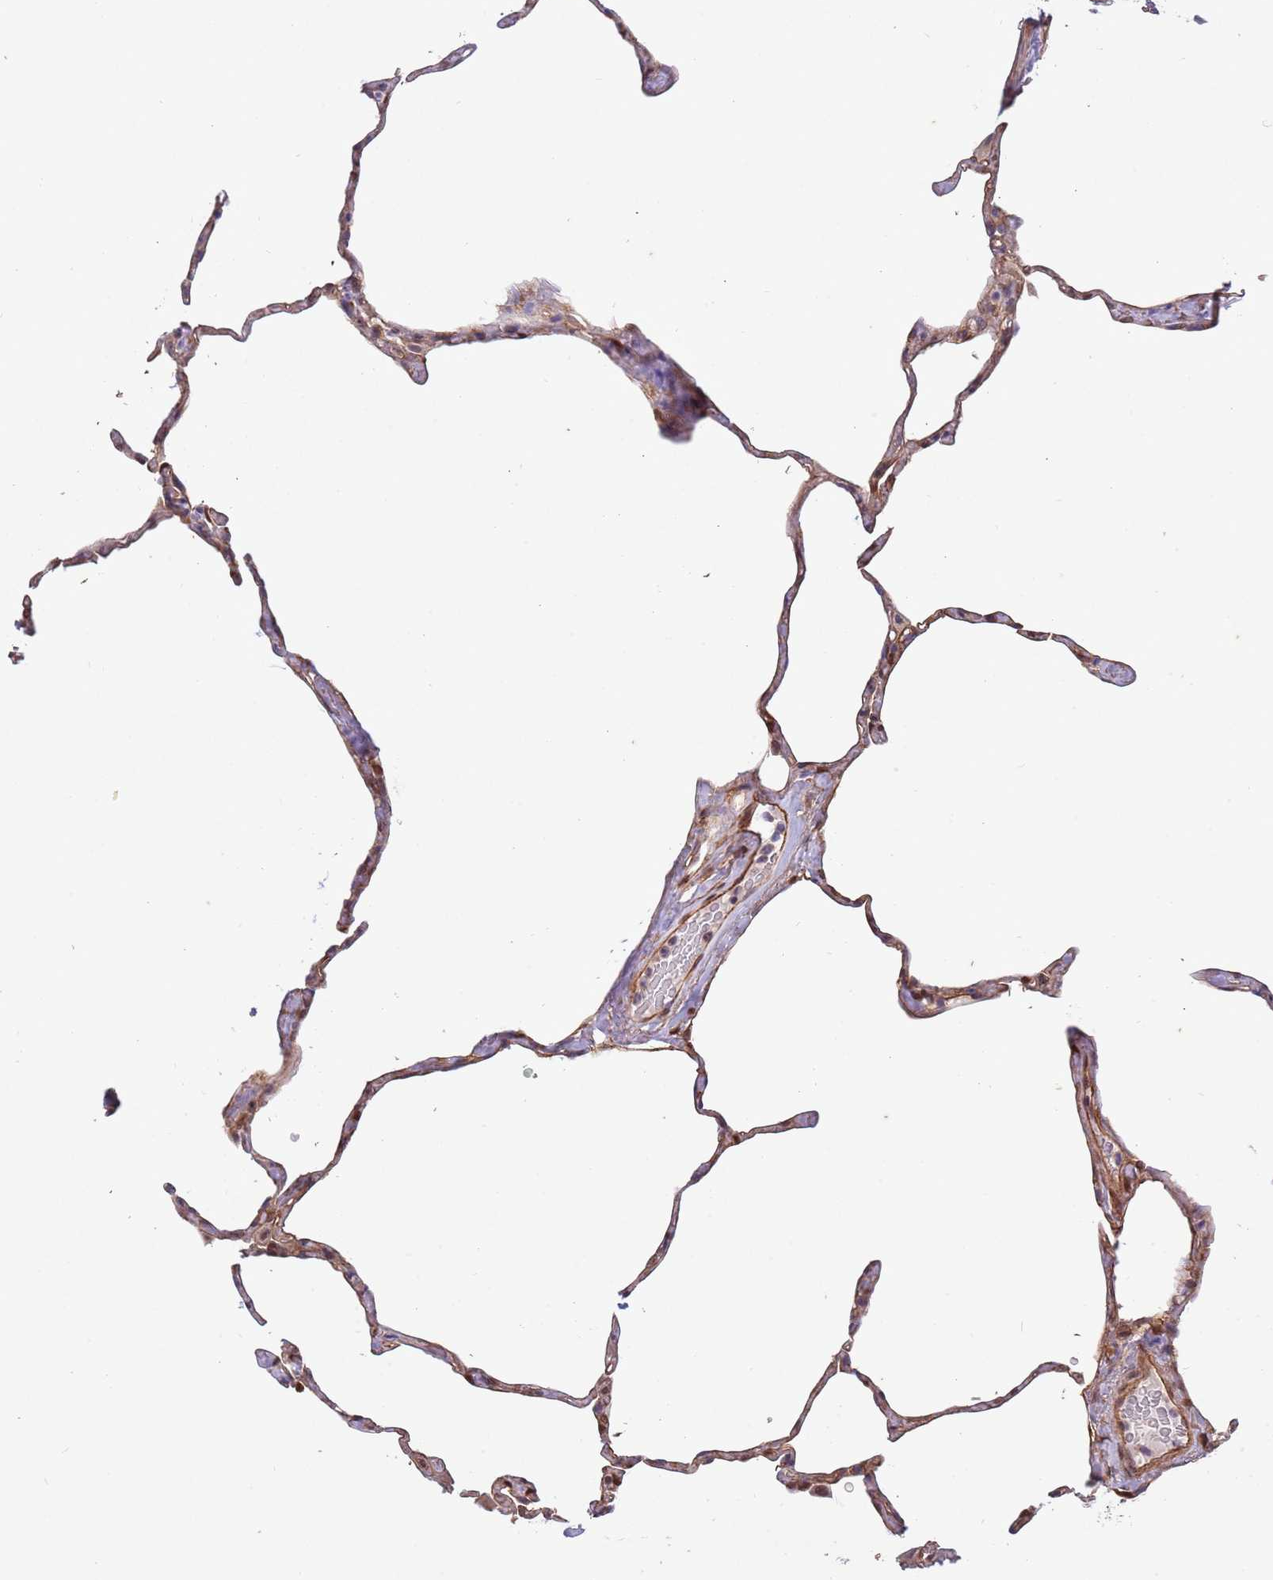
{"staining": {"intensity": "weak", "quantity": "<25%", "location": "cytoplasmic/membranous"}, "tissue": "lung", "cell_type": "Alveolar cells", "image_type": "normal", "snomed": [{"axis": "morphology", "description": "Normal tissue, NOS"}, {"axis": "topography", "description": "Lung"}], "caption": "This is an IHC photomicrograph of unremarkable lung. There is no positivity in alveolar cells.", "gene": "ITGB6", "patient": {"sex": "male", "age": 65}}